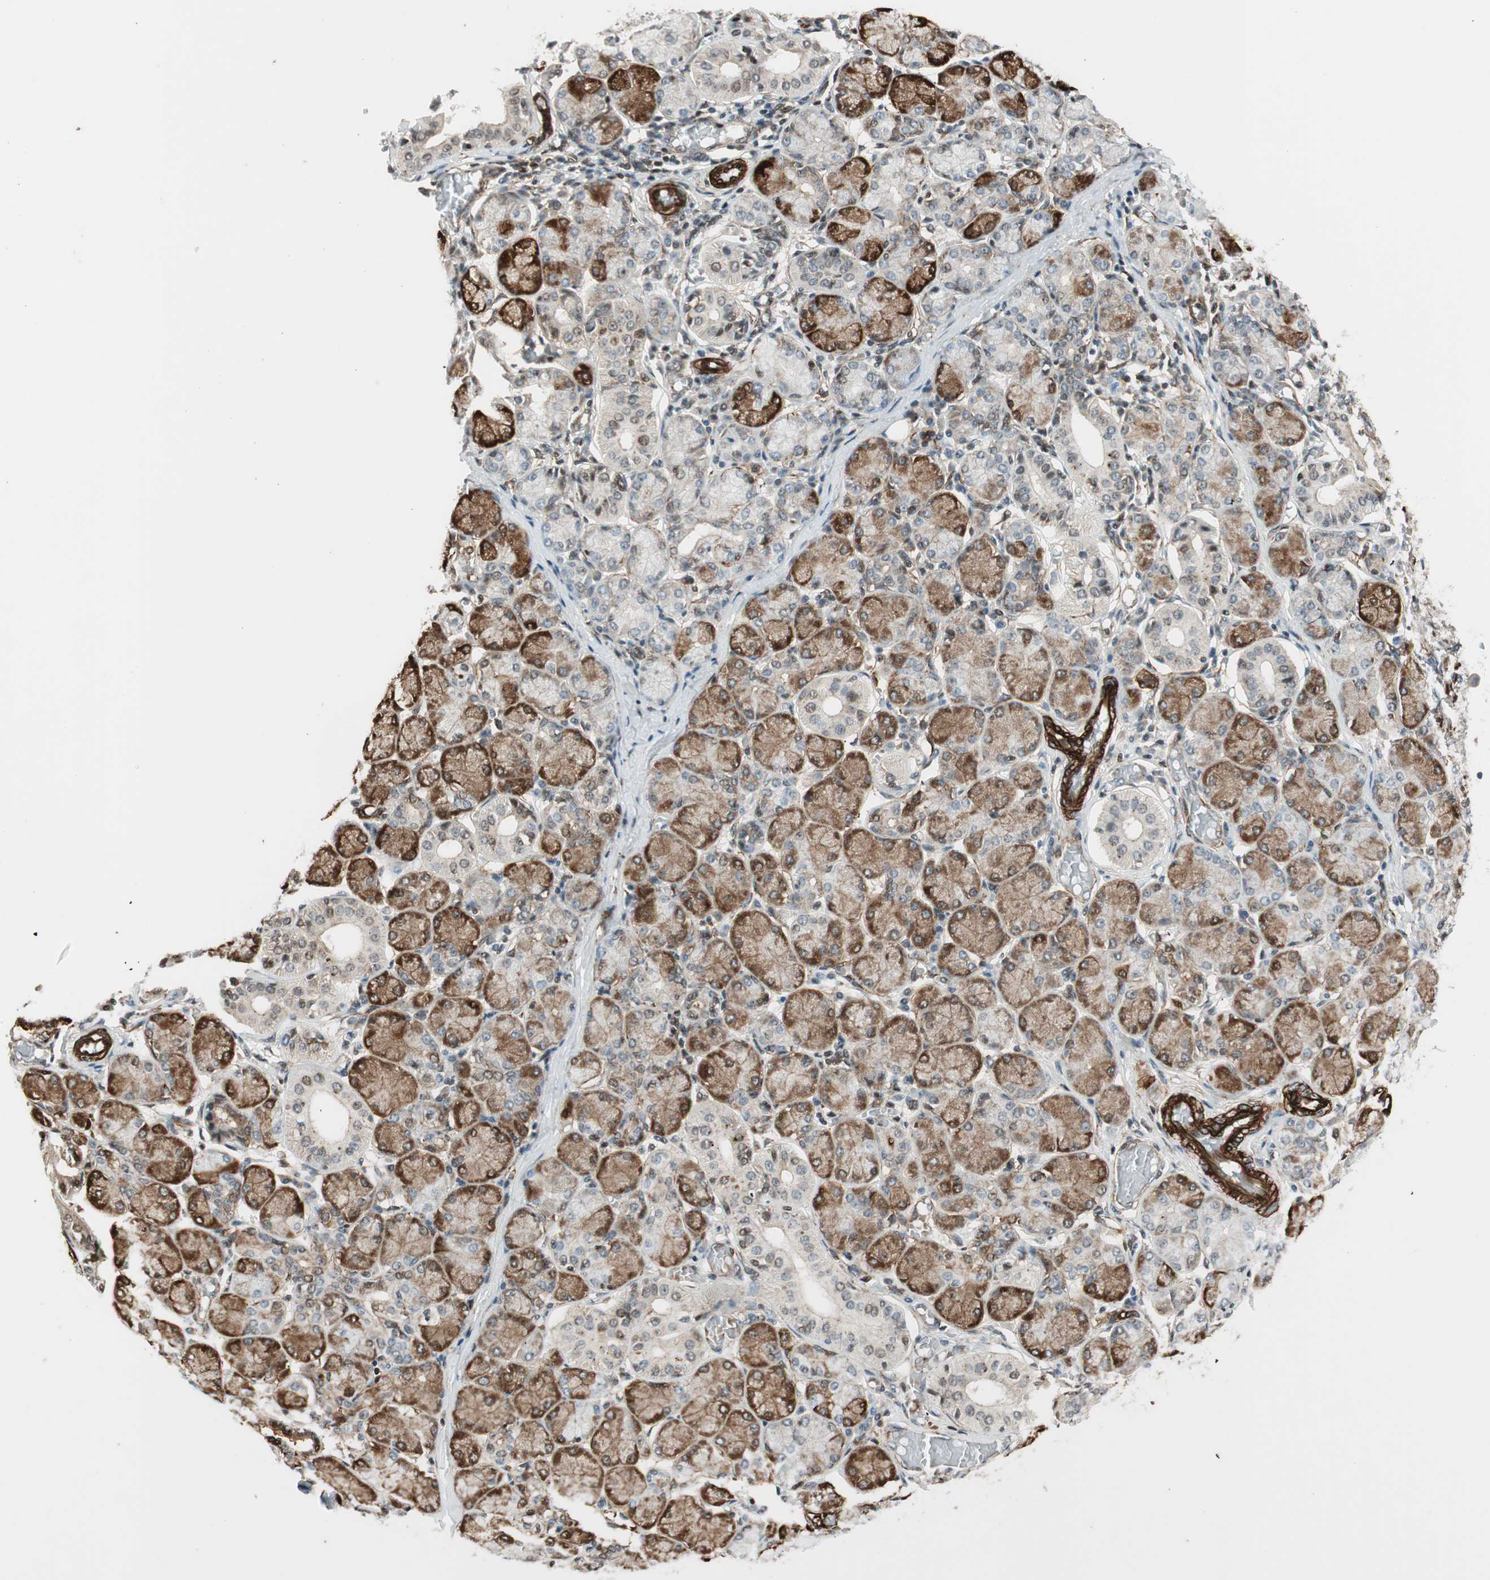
{"staining": {"intensity": "strong", "quantity": "25%-75%", "location": "cytoplasmic/membranous,nuclear"}, "tissue": "salivary gland", "cell_type": "Glandular cells", "image_type": "normal", "snomed": [{"axis": "morphology", "description": "Normal tissue, NOS"}, {"axis": "topography", "description": "Salivary gland"}], "caption": "Immunohistochemical staining of unremarkable human salivary gland exhibits 25%-75% levels of strong cytoplasmic/membranous,nuclear protein staining in approximately 25%-75% of glandular cells. (DAB (3,3'-diaminobenzidine) = brown stain, brightfield microscopy at high magnification).", "gene": "CDK19", "patient": {"sex": "female", "age": 24}}